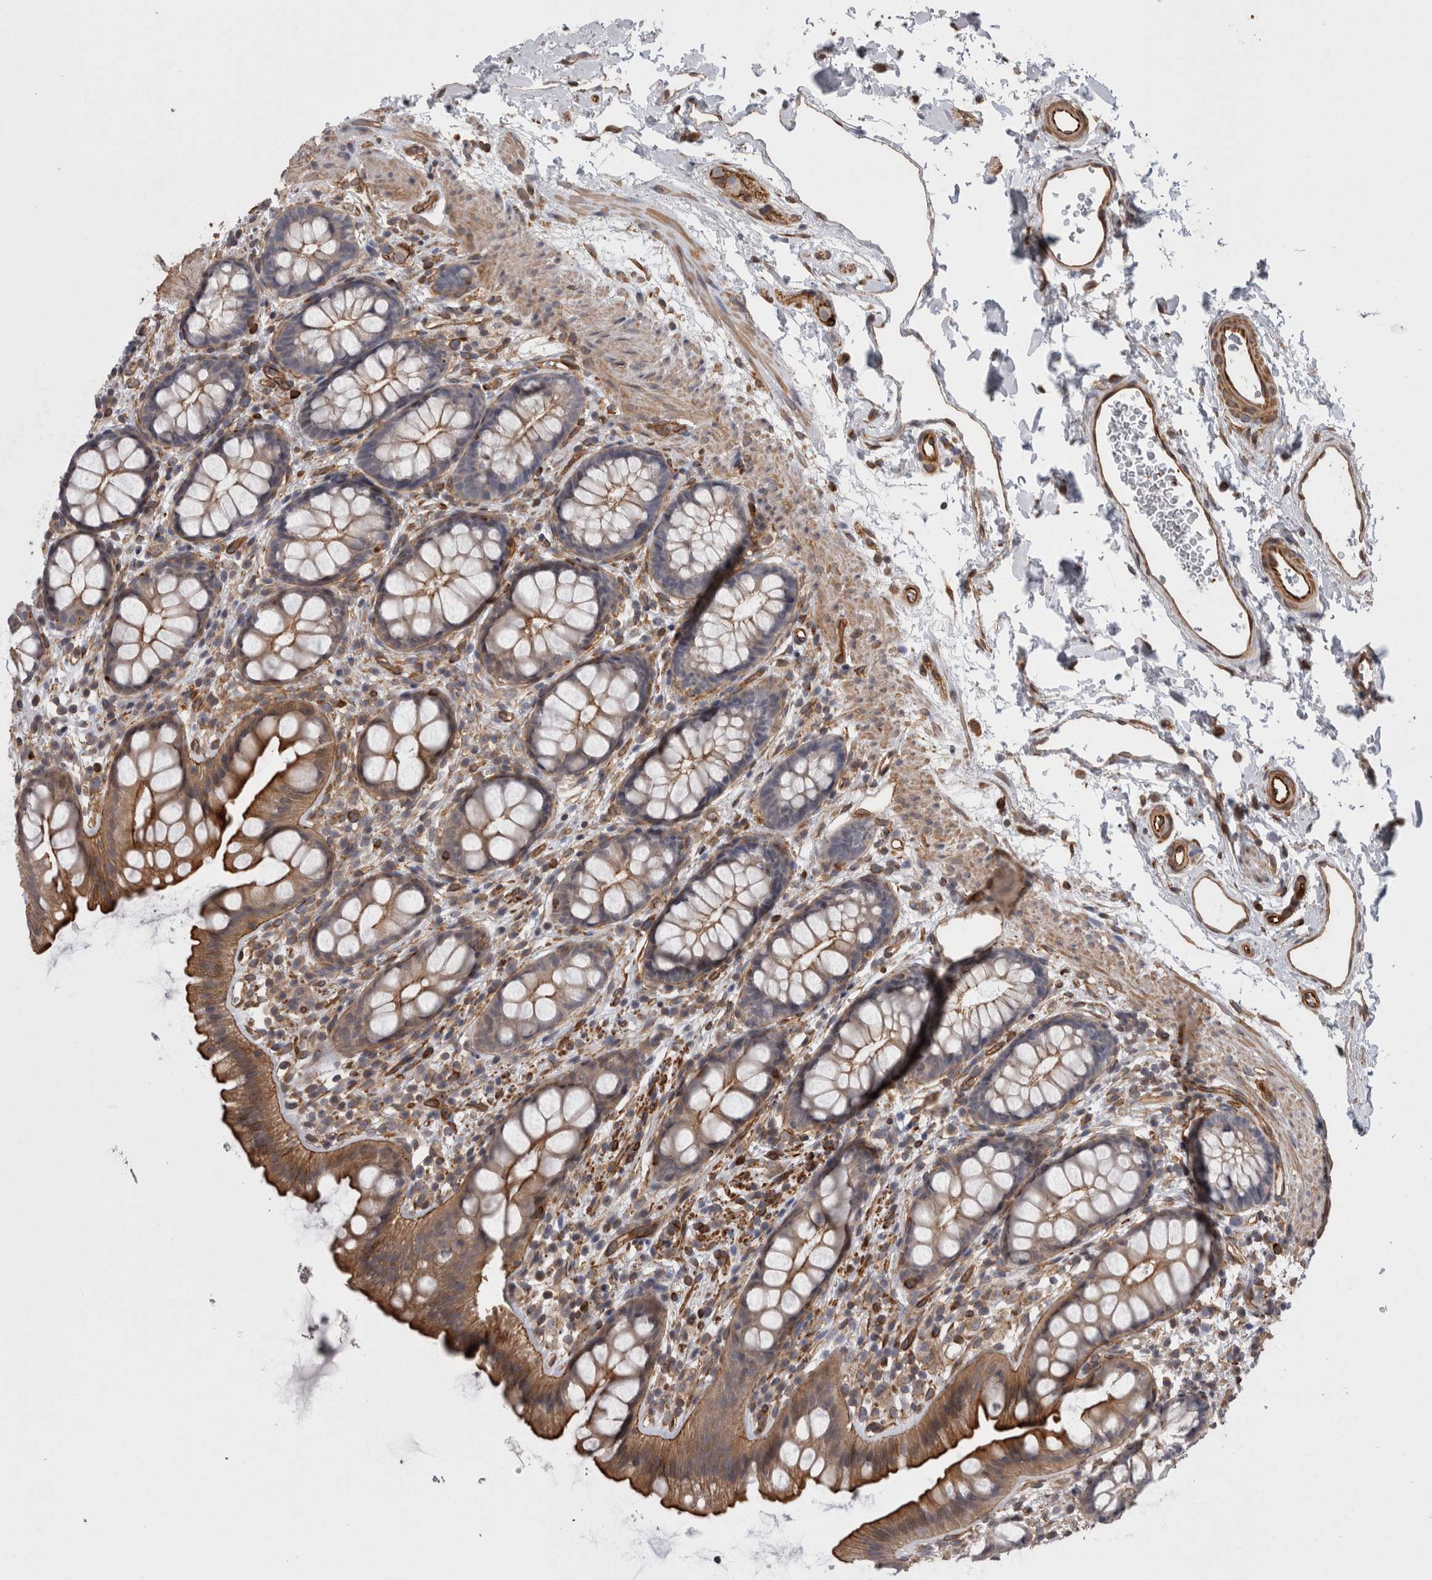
{"staining": {"intensity": "moderate", "quantity": "25%-75%", "location": "cytoplasmic/membranous"}, "tissue": "rectum", "cell_type": "Glandular cells", "image_type": "normal", "snomed": [{"axis": "morphology", "description": "Normal tissue, NOS"}, {"axis": "topography", "description": "Rectum"}], "caption": "Immunohistochemical staining of unremarkable rectum reveals moderate cytoplasmic/membranous protein expression in about 25%-75% of glandular cells. (DAB IHC, brown staining for protein, blue staining for nuclei).", "gene": "RMDN1", "patient": {"sex": "female", "age": 65}}